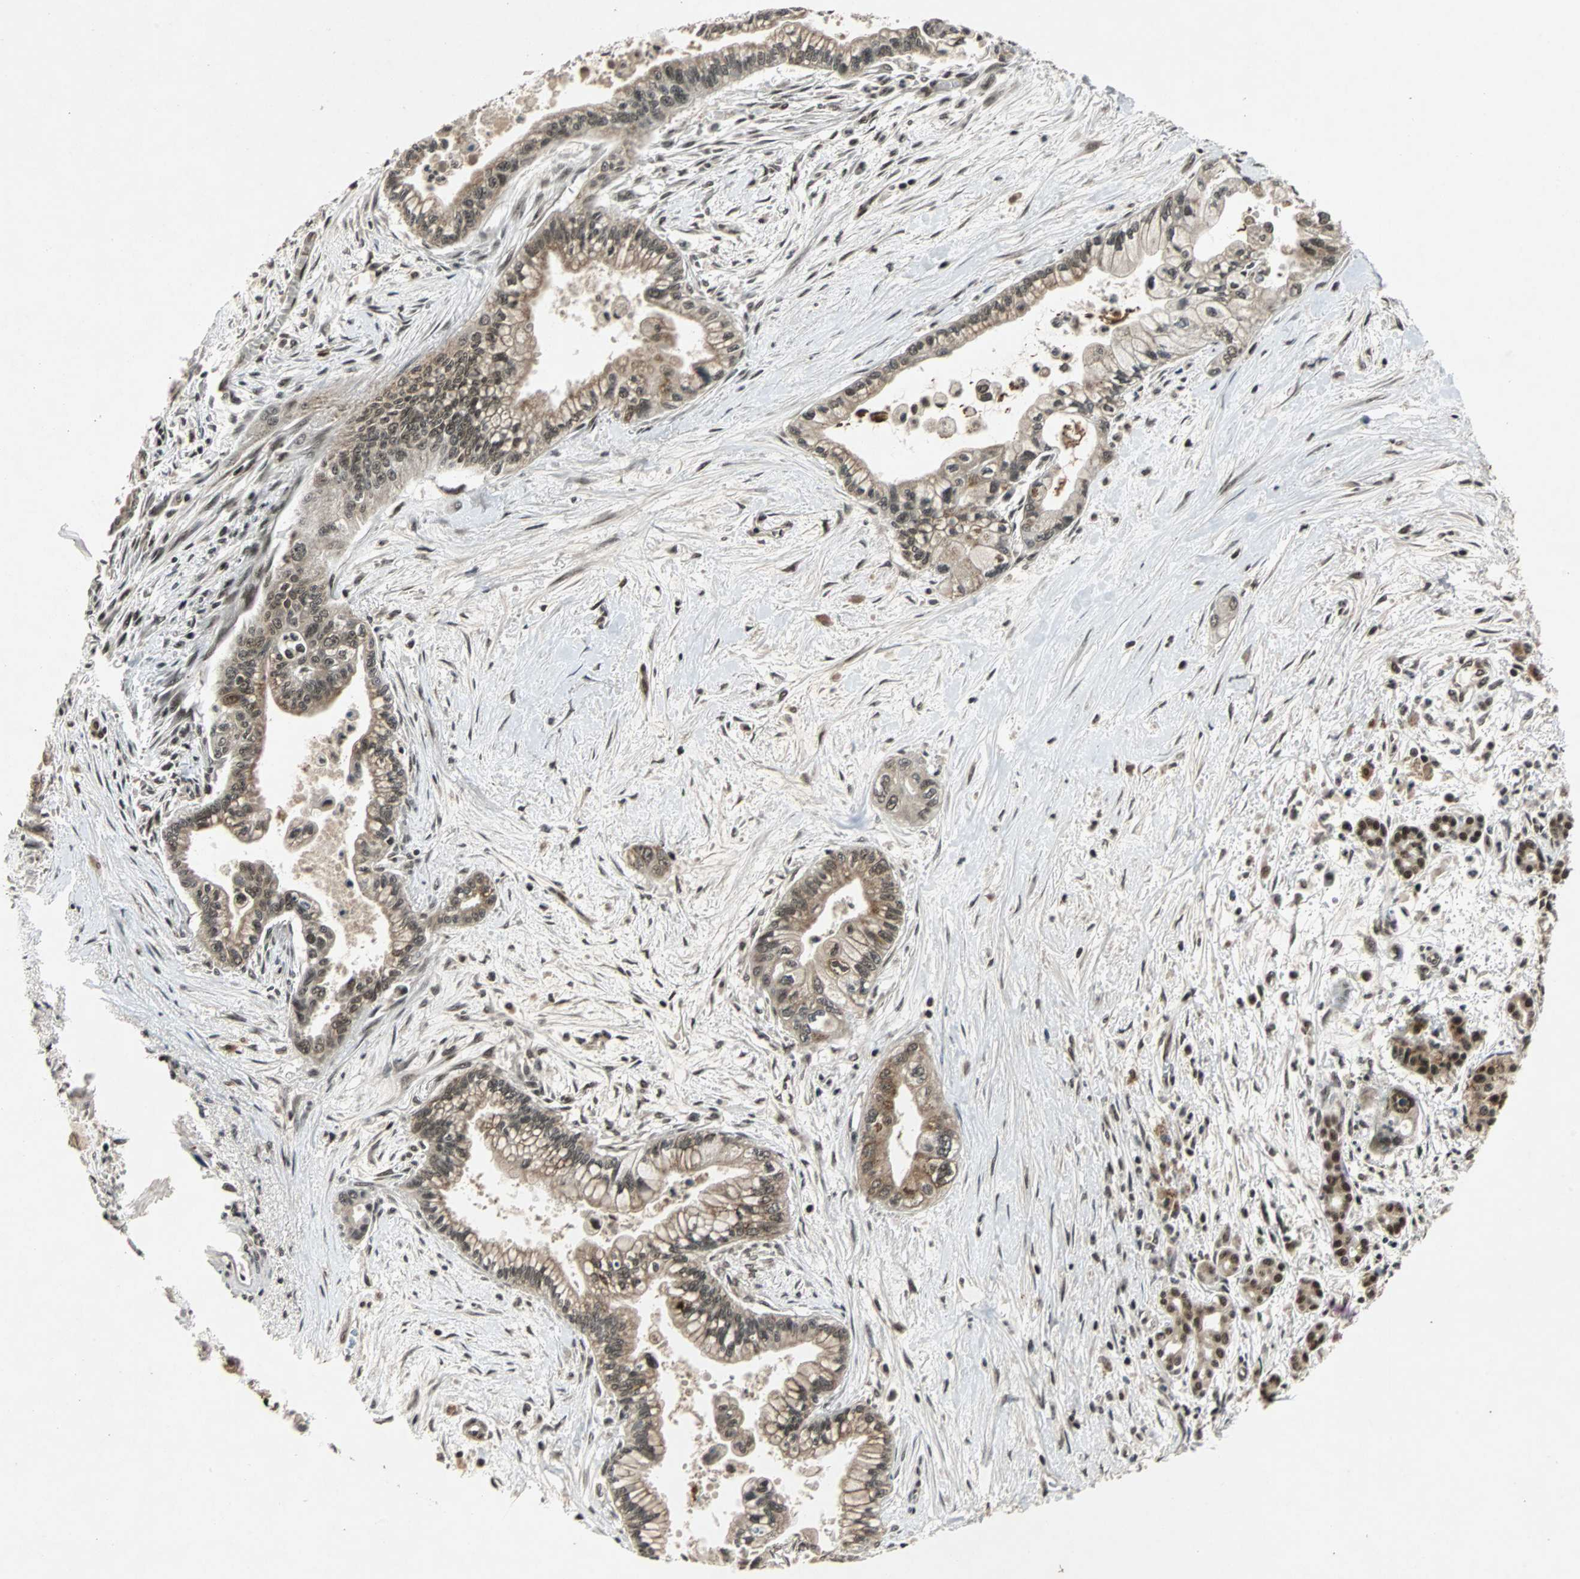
{"staining": {"intensity": "moderate", "quantity": ">75%", "location": "nuclear"}, "tissue": "pancreatic cancer", "cell_type": "Tumor cells", "image_type": "cancer", "snomed": [{"axis": "morphology", "description": "Adenocarcinoma, NOS"}, {"axis": "topography", "description": "Pancreas"}], "caption": "Immunohistochemistry (DAB (3,3'-diaminobenzidine)) staining of adenocarcinoma (pancreatic) exhibits moderate nuclear protein staining in approximately >75% of tumor cells.", "gene": "TAF5", "patient": {"sex": "male", "age": 70}}